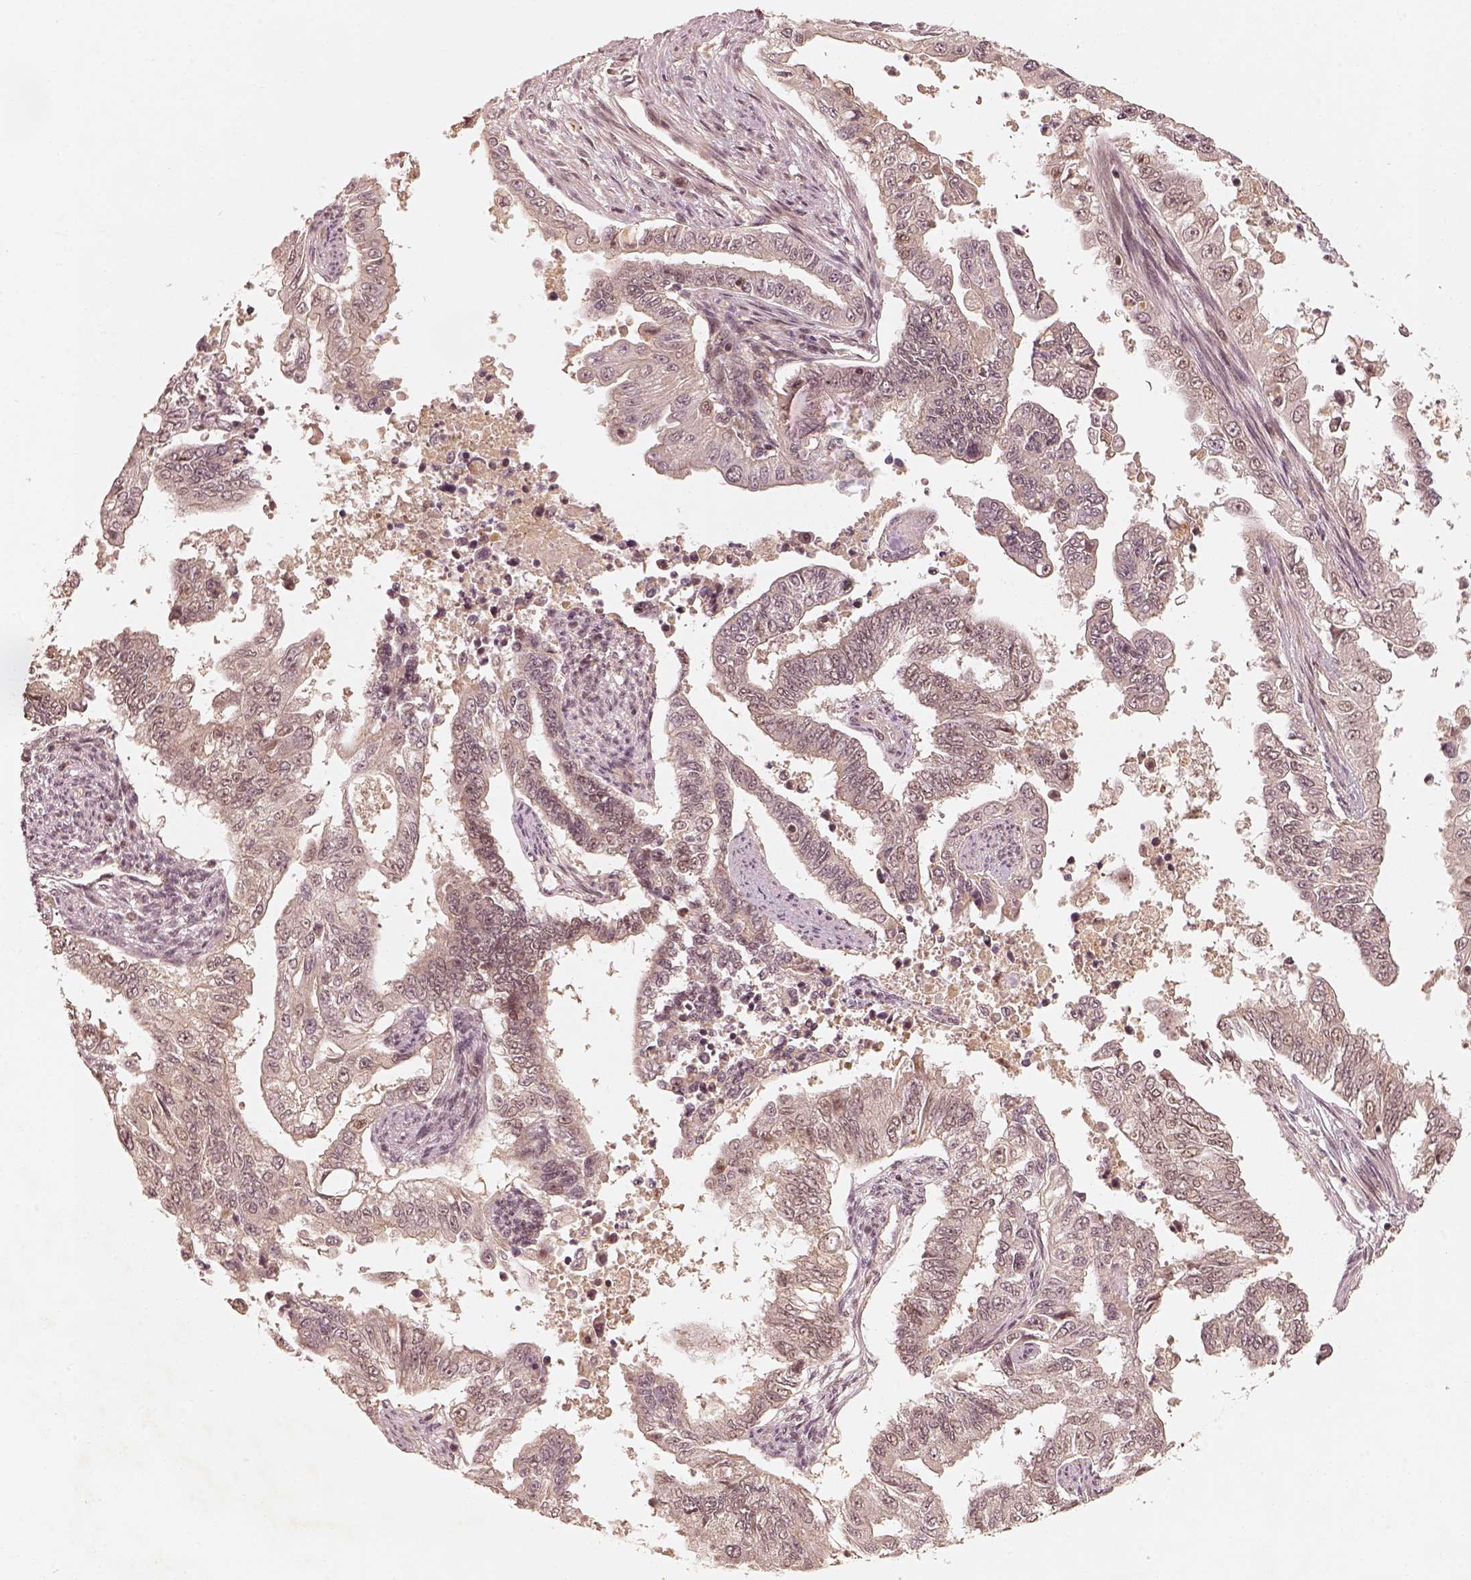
{"staining": {"intensity": "negative", "quantity": "none", "location": "none"}, "tissue": "endometrial cancer", "cell_type": "Tumor cells", "image_type": "cancer", "snomed": [{"axis": "morphology", "description": "Adenocarcinoma, NOS"}, {"axis": "topography", "description": "Uterus"}], "caption": "Immunohistochemistry (IHC) photomicrograph of neoplastic tissue: human endometrial cancer (adenocarcinoma) stained with DAB exhibits no significant protein positivity in tumor cells.", "gene": "GMEB2", "patient": {"sex": "female", "age": 59}}